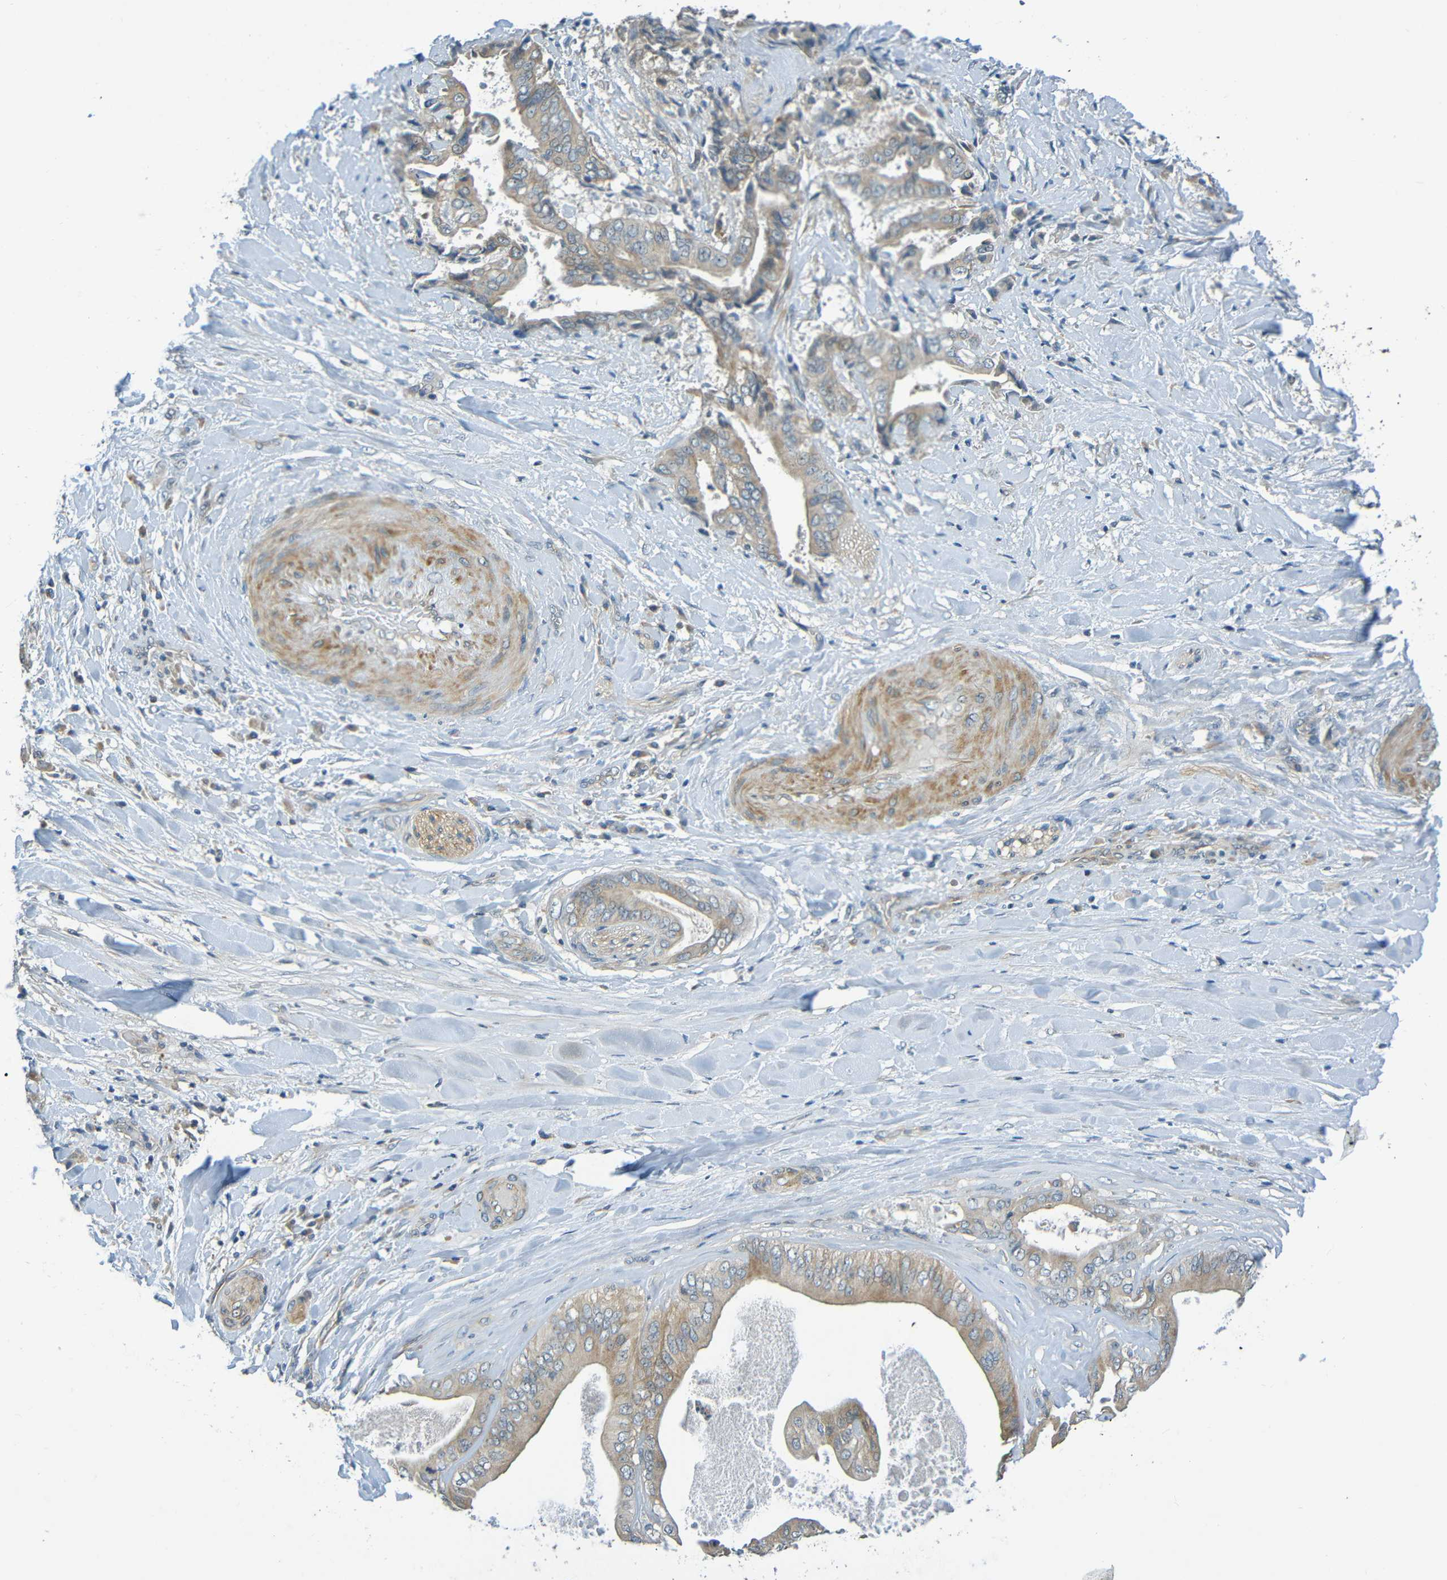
{"staining": {"intensity": "weak", "quantity": ">75%", "location": "cytoplasmic/membranous"}, "tissue": "liver cancer", "cell_type": "Tumor cells", "image_type": "cancer", "snomed": [{"axis": "morphology", "description": "Cholangiocarcinoma"}, {"axis": "topography", "description": "Liver"}], "caption": "Liver cancer stained with a brown dye displays weak cytoplasmic/membranous positive expression in about >75% of tumor cells.", "gene": "CYP4F2", "patient": {"sex": "male", "age": 58}}